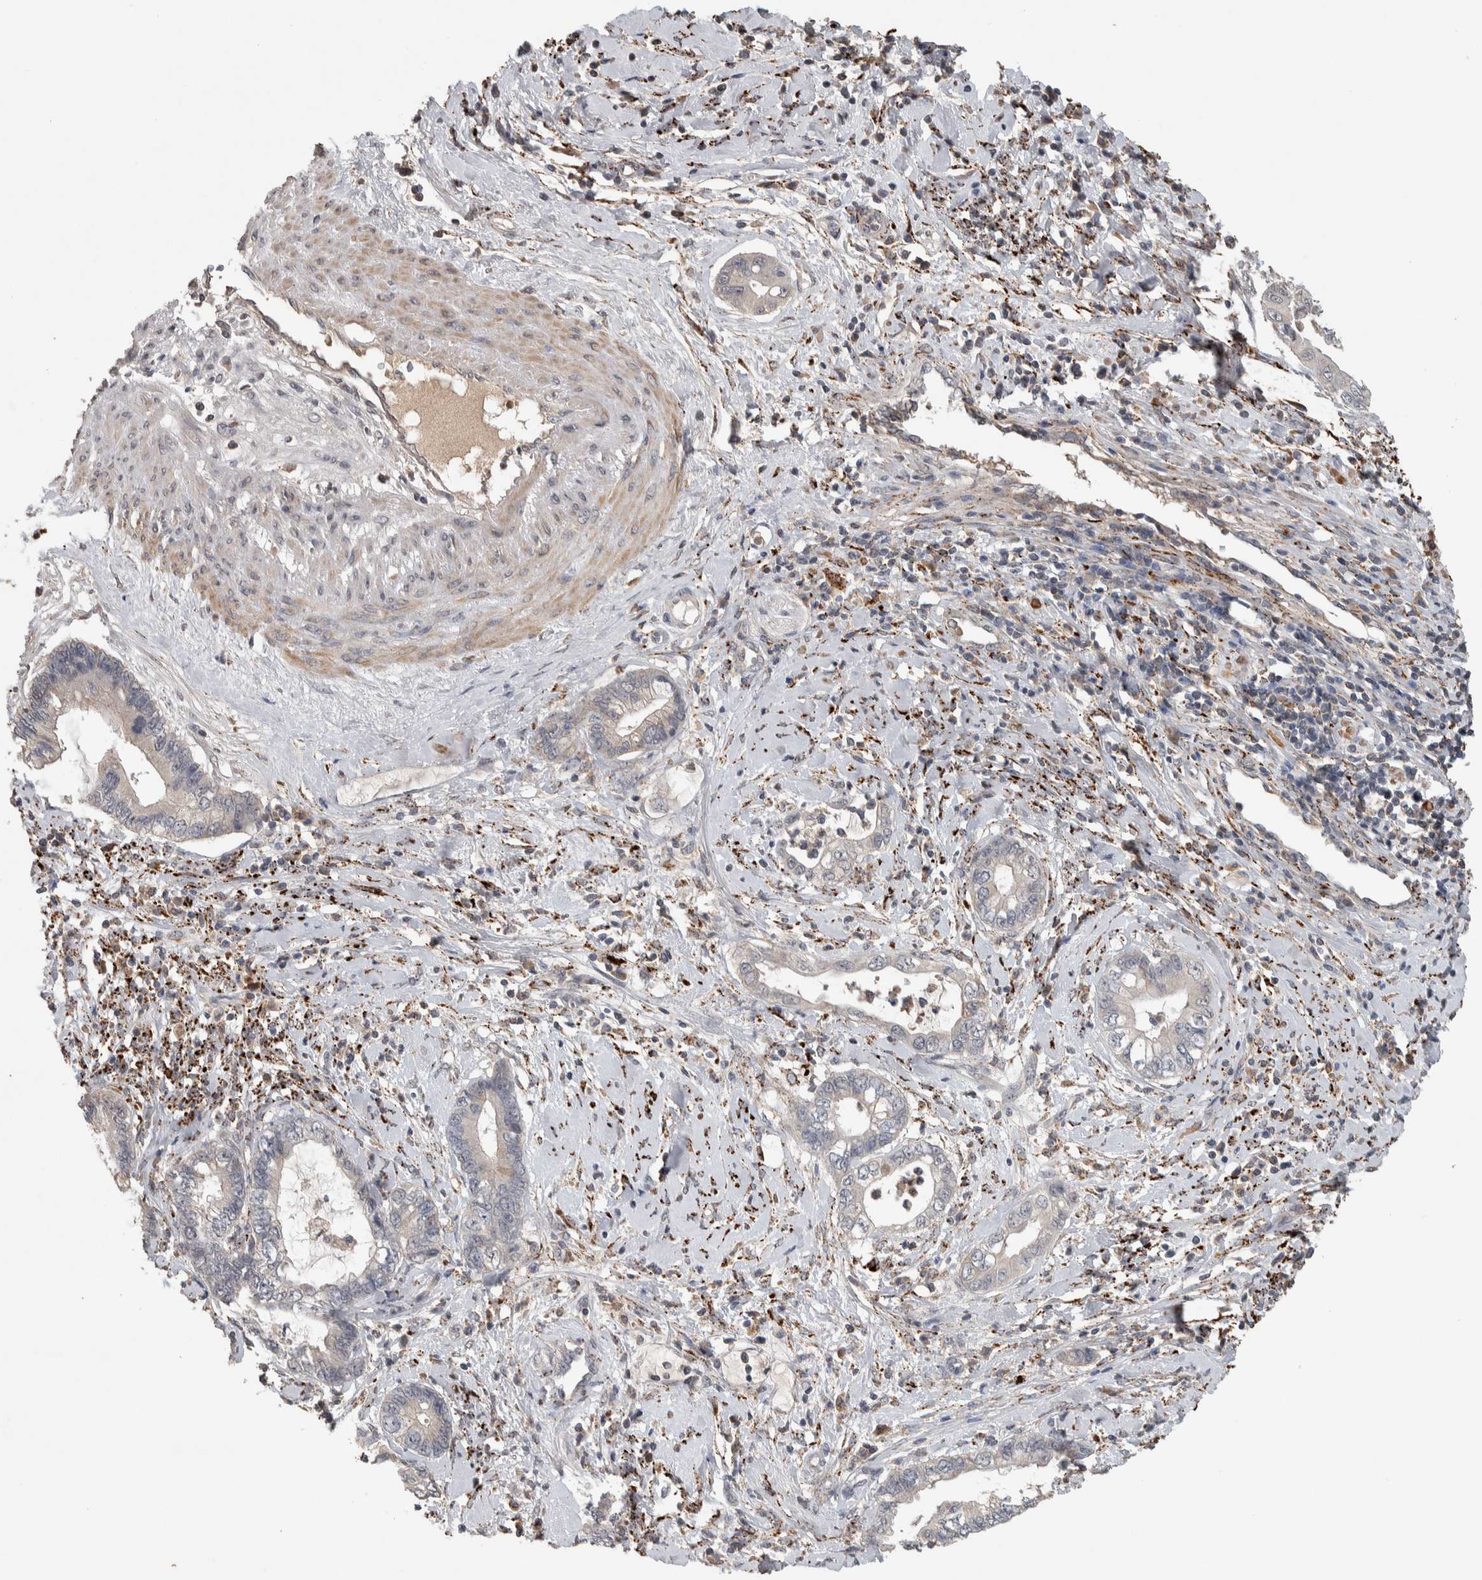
{"staining": {"intensity": "weak", "quantity": "<25%", "location": "cytoplasmic/membranous"}, "tissue": "cervical cancer", "cell_type": "Tumor cells", "image_type": "cancer", "snomed": [{"axis": "morphology", "description": "Adenocarcinoma, NOS"}, {"axis": "topography", "description": "Cervix"}], "caption": "Histopathology image shows no protein positivity in tumor cells of cervical adenocarcinoma tissue.", "gene": "CHRM3", "patient": {"sex": "female", "age": 44}}